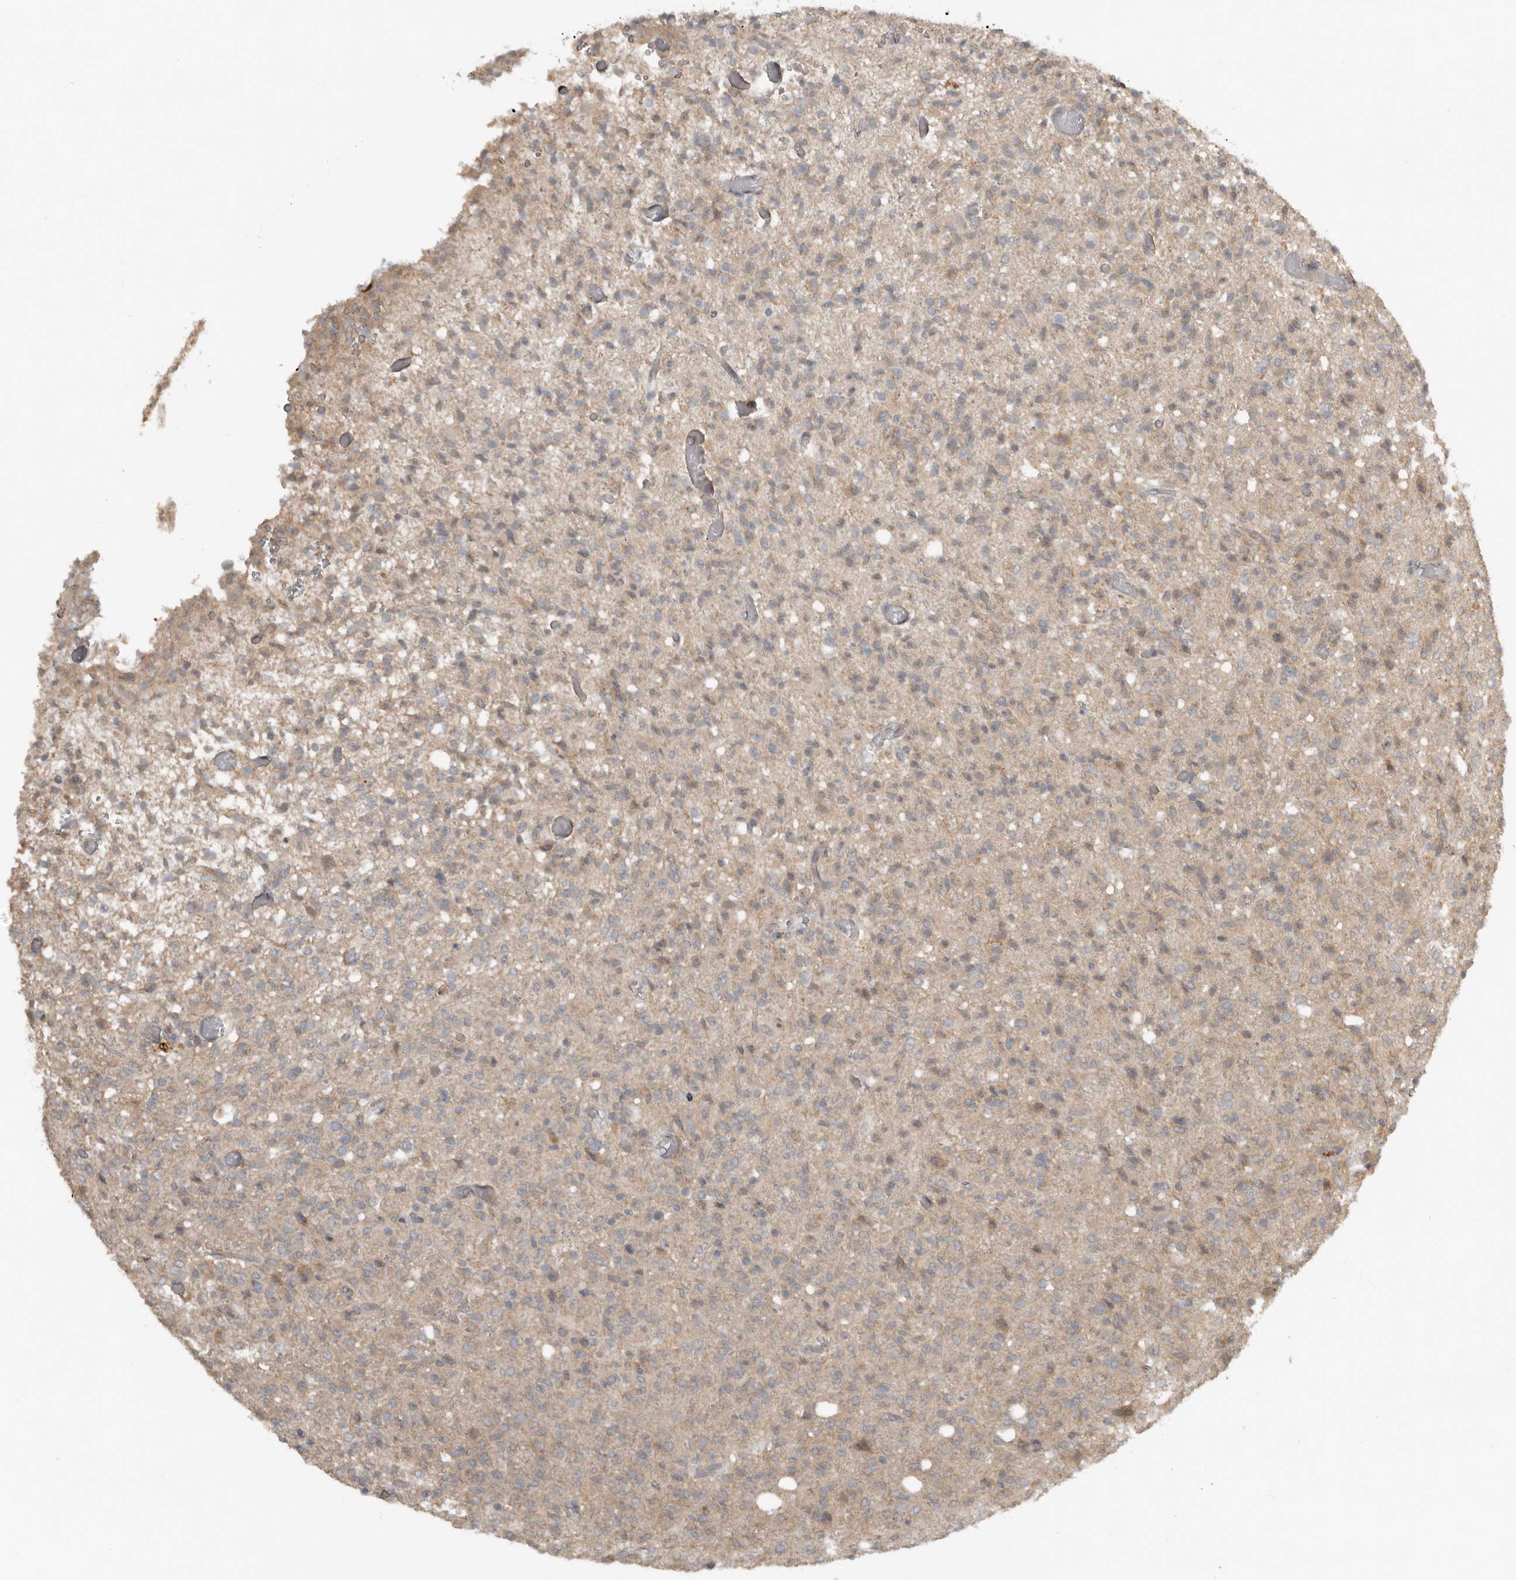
{"staining": {"intensity": "weak", "quantity": "<25%", "location": "cytoplasmic/membranous"}, "tissue": "glioma", "cell_type": "Tumor cells", "image_type": "cancer", "snomed": [{"axis": "morphology", "description": "Glioma, malignant, High grade"}, {"axis": "topography", "description": "Brain"}], "caption": "Immunohistochemical staining of malignant glioma (high-grade) shows no significant staining in tumor cells.", "gene": "TEAD3", "patient": {"sex": "female", "age": 57}}